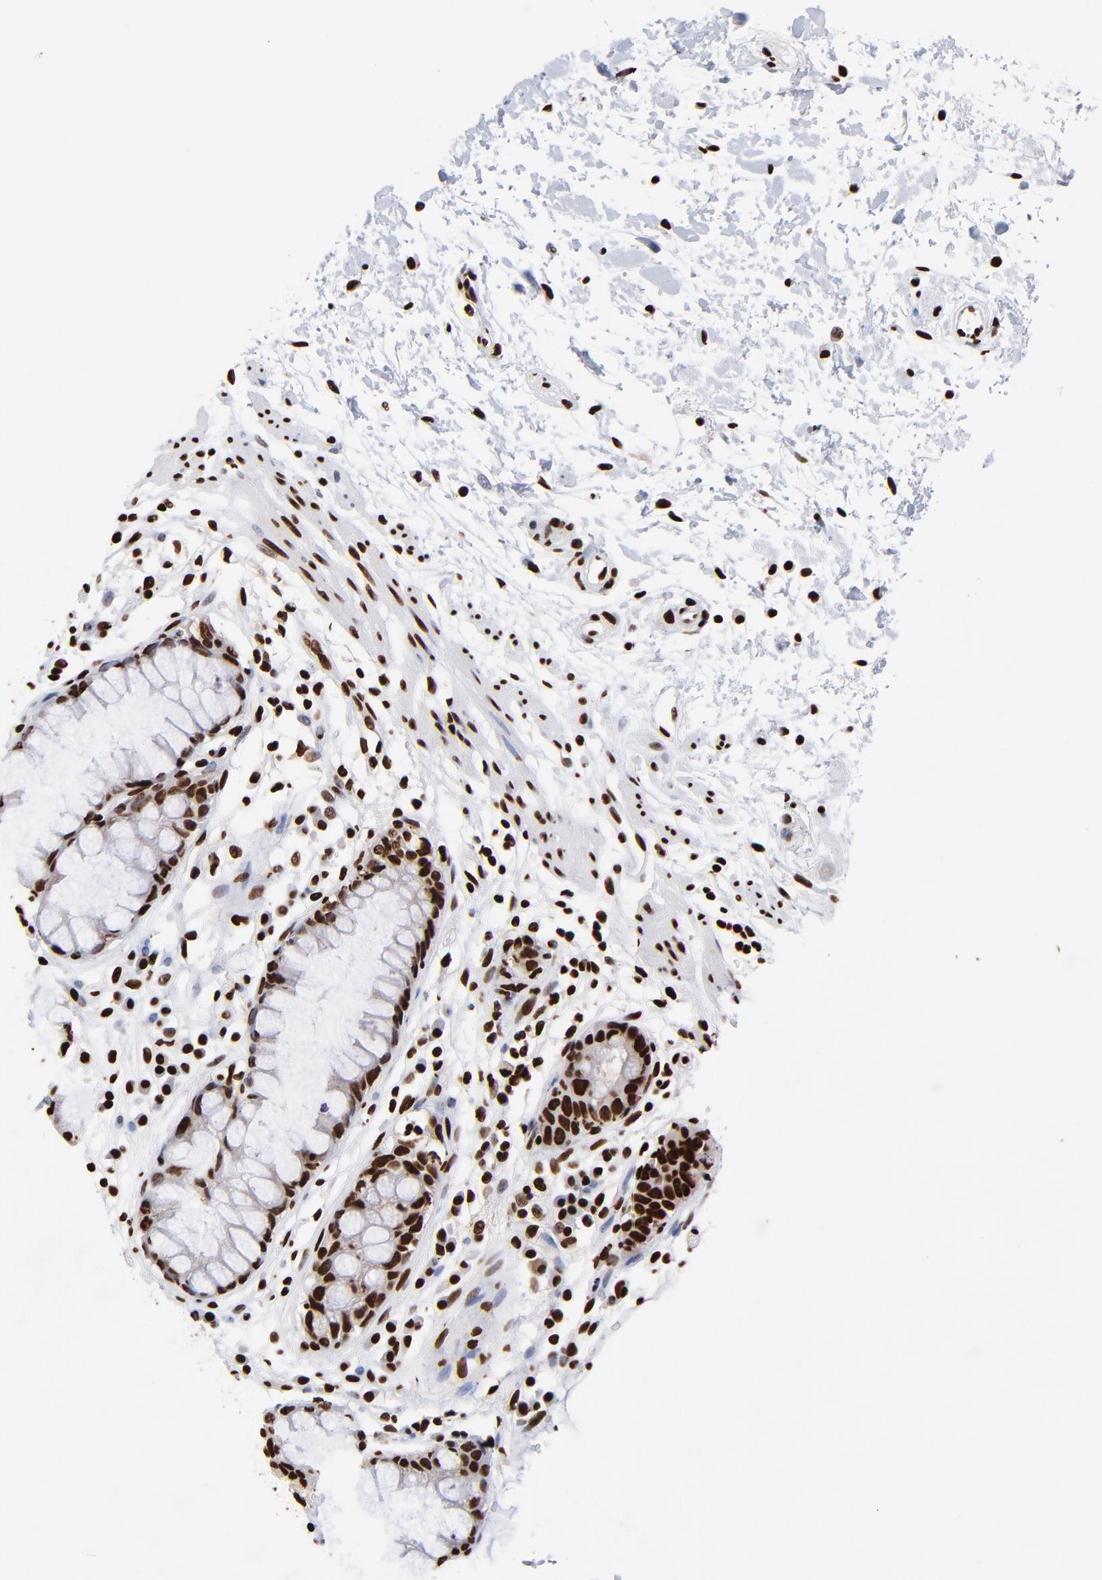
{"staining": {"intensity": "strong", "quantity": ">75%", "location": "nuclear"}, "tissue": "rectum", "cell_type": "Glandular cells", "image_type": "normal", "snomed": [{"axis": "morphology", "description": "Normal tissue, NOS"}, {"axis": "morphology", "description": "Adenocarcinoma, NOS"}, {"axis": "topography", "description": "Rectum"}], "caption": "Protein expression analysis of normal rectum demonstrates strong nuclear positivity in approximately >75% of glandular cells. Using DAB (brown) and hematoxylin (blue) stains, captured at high magnification using brightfield microscopy.", "gene": "ZNF544", "patient": {"sex": "female", "age": 65}}